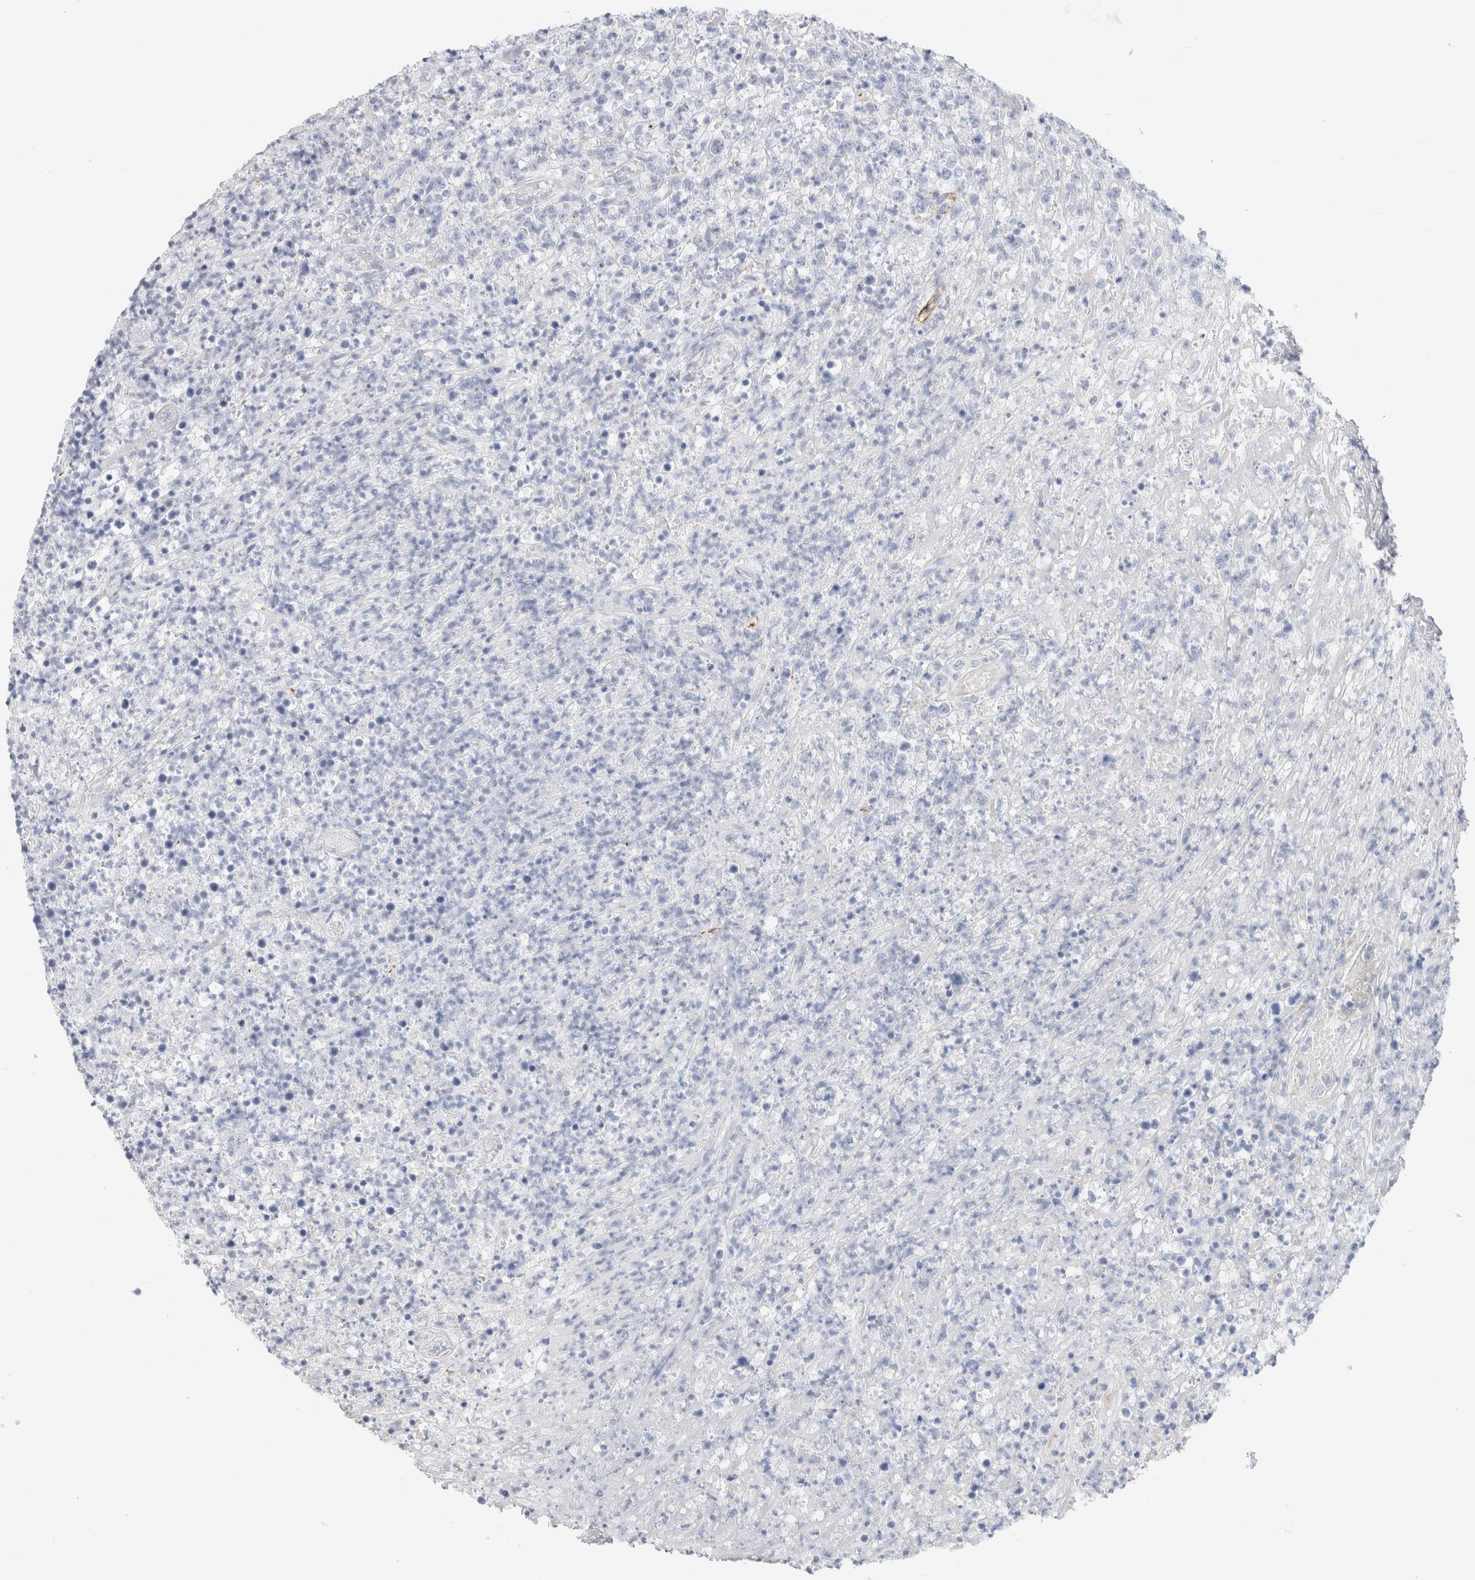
{"staining": {"intensity": "negative", "quantity": "none", "location": "none"}, "tissue": "lymphoma", "cell_type": "Tumor cells", "image_type": "cancer", "snomed": [{"axis": "morphology", "description": "Malignant lymphoma, non-Hodgkin's type, High grade"}, {"axis": "topography", "description": "Colon"}], "caption": "The photomicrograph reveals no staining of tumor cells in malignant lymphoma, non-Hodgkin's type (high-grade). (DAB immunohistochemistry (IHC), high magnification).", "gene": "RTN4", "patient": {"sex": "female", "age": 53}}